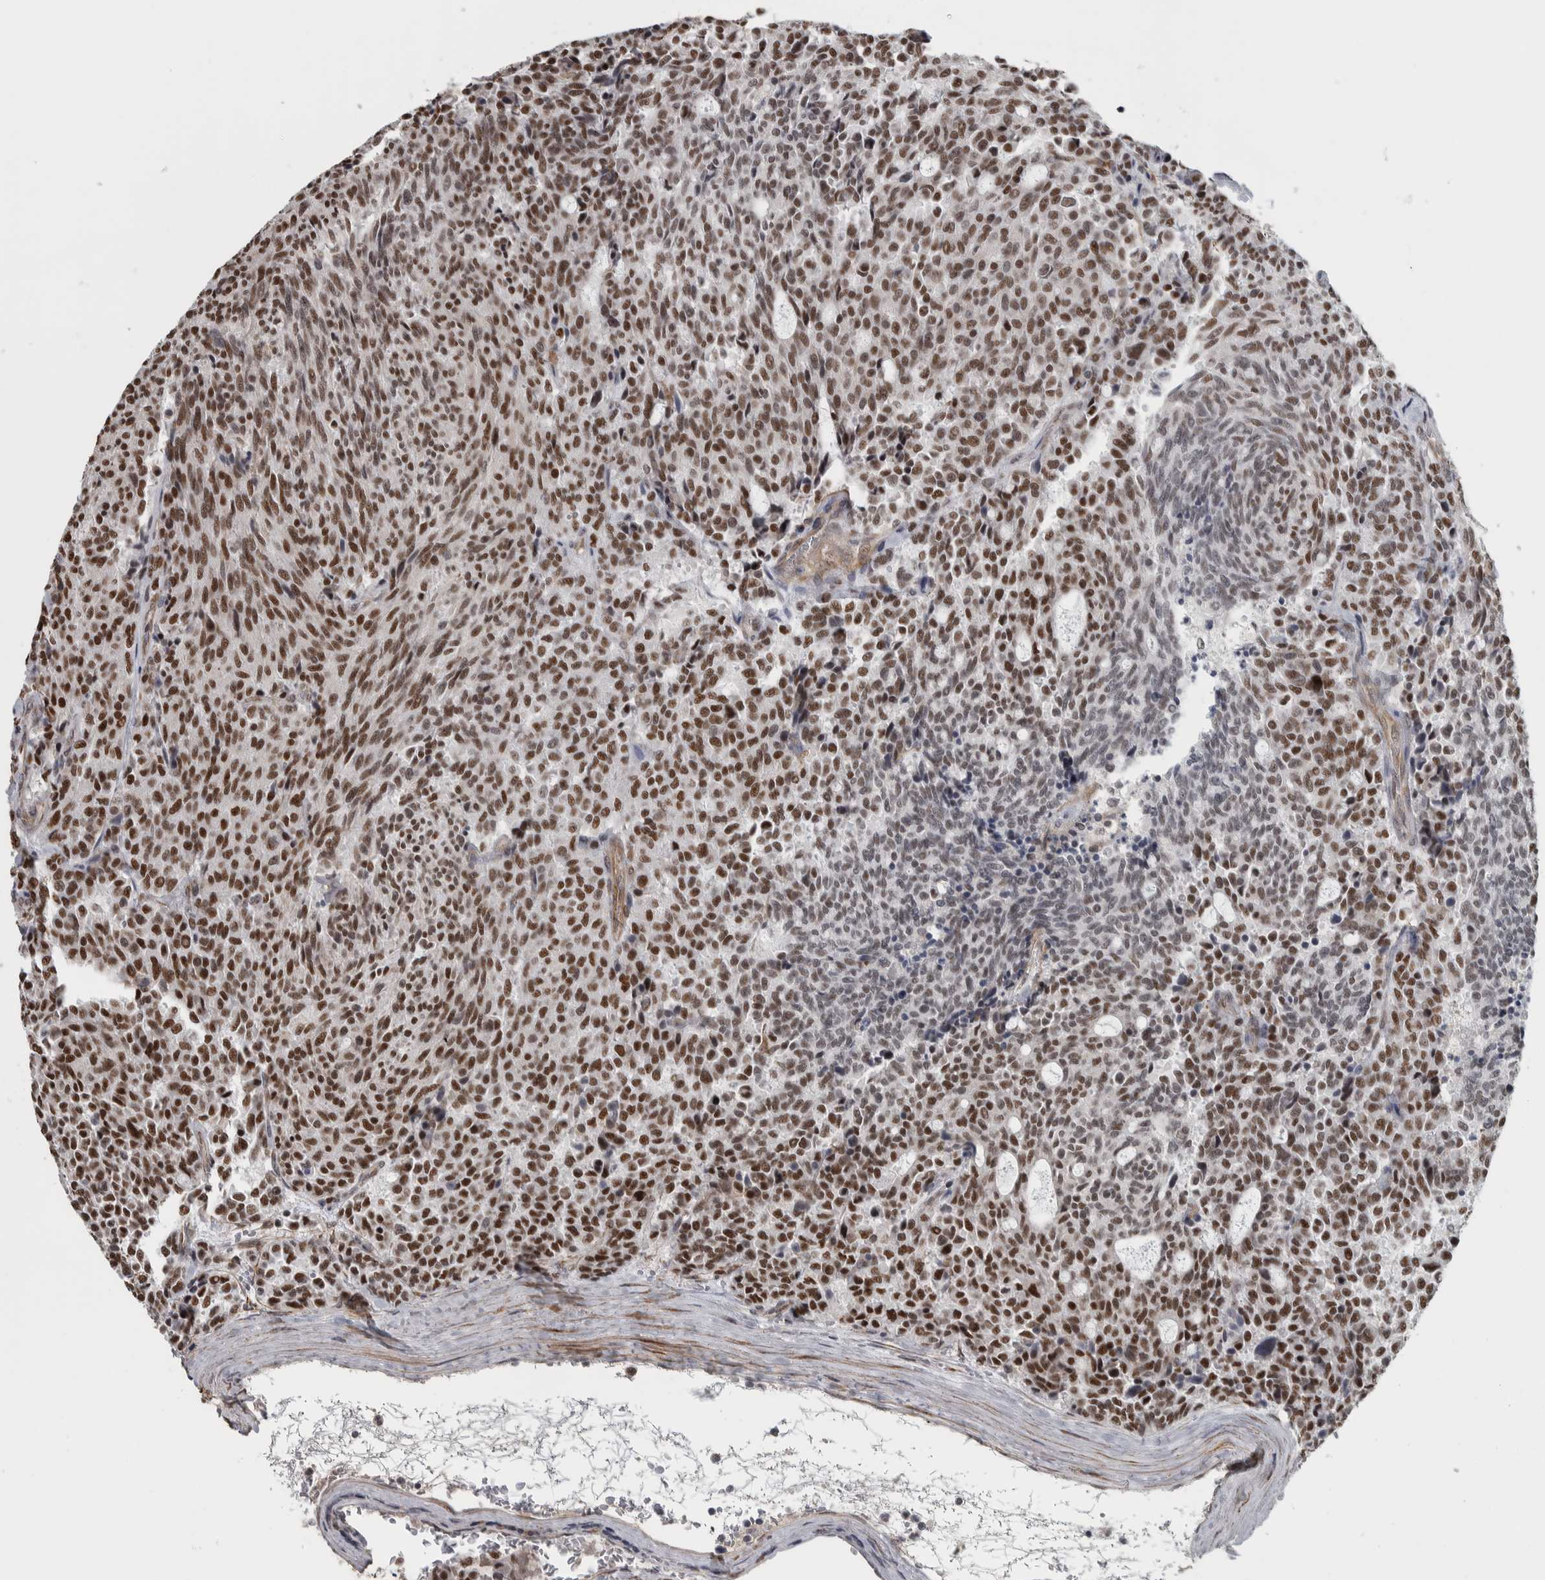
{"staining": {"intensity": "strong", "quantity": ">75%", "location": "nuclear"}, "tissue": "carcinoid", "cell_type": "Tumor cells", "image_type": "cancer", "snomed": [{"axis": "morphology", "description": "Carcinoid, malignant, NOS"}, {"axis": "topography", "description": "Pancreas"}], "caption": "There is high levels of strong nuclear positivity in tumor cells of malignant carcinoid, as demonstrated by immunohistochemical staining (brown color).", "gene": "DDX42", "patient": {"sex": "female", "age": 54}}